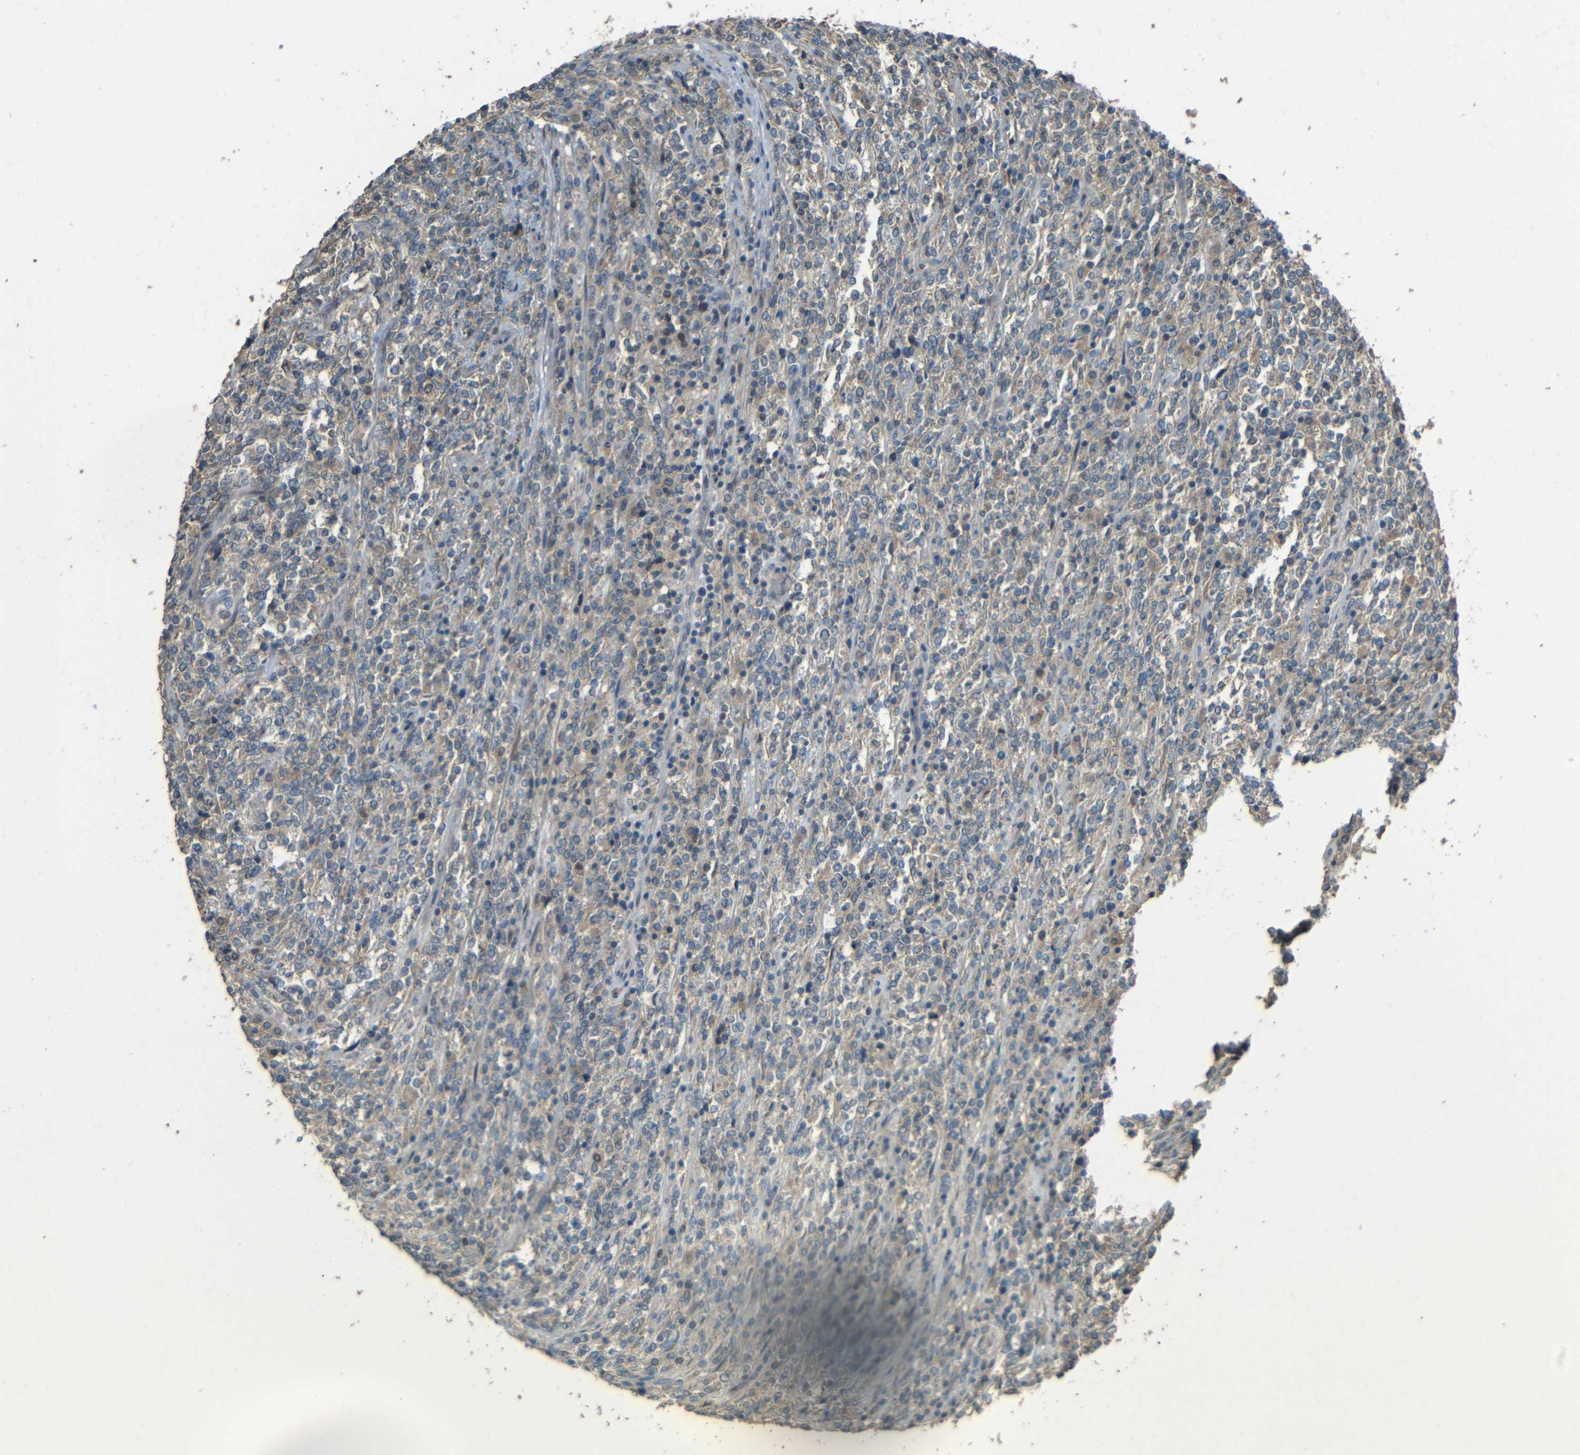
{"staining": {"intensity": "weak", "quantity": "<25%", "location": "cytoplasmic/membranous"}, "tissue": "lymphoma", "cell_type": "Tumor cells", "image_type": "cancer", "snomed": [{"axis": "morphology", "description": "Malignant lymphoma, non-Hodgkin's type, High grade"}, {"axis": "topography", "description": "Soft tissue"}], "caption": "A micrograph of malignant lymphoma, non-Hodgkin's type (high-grade) stained for a protein reveals no brown staining in tumor cells.", "gene": "ACACA", "patient": {"sex": "male", "age": 18}}